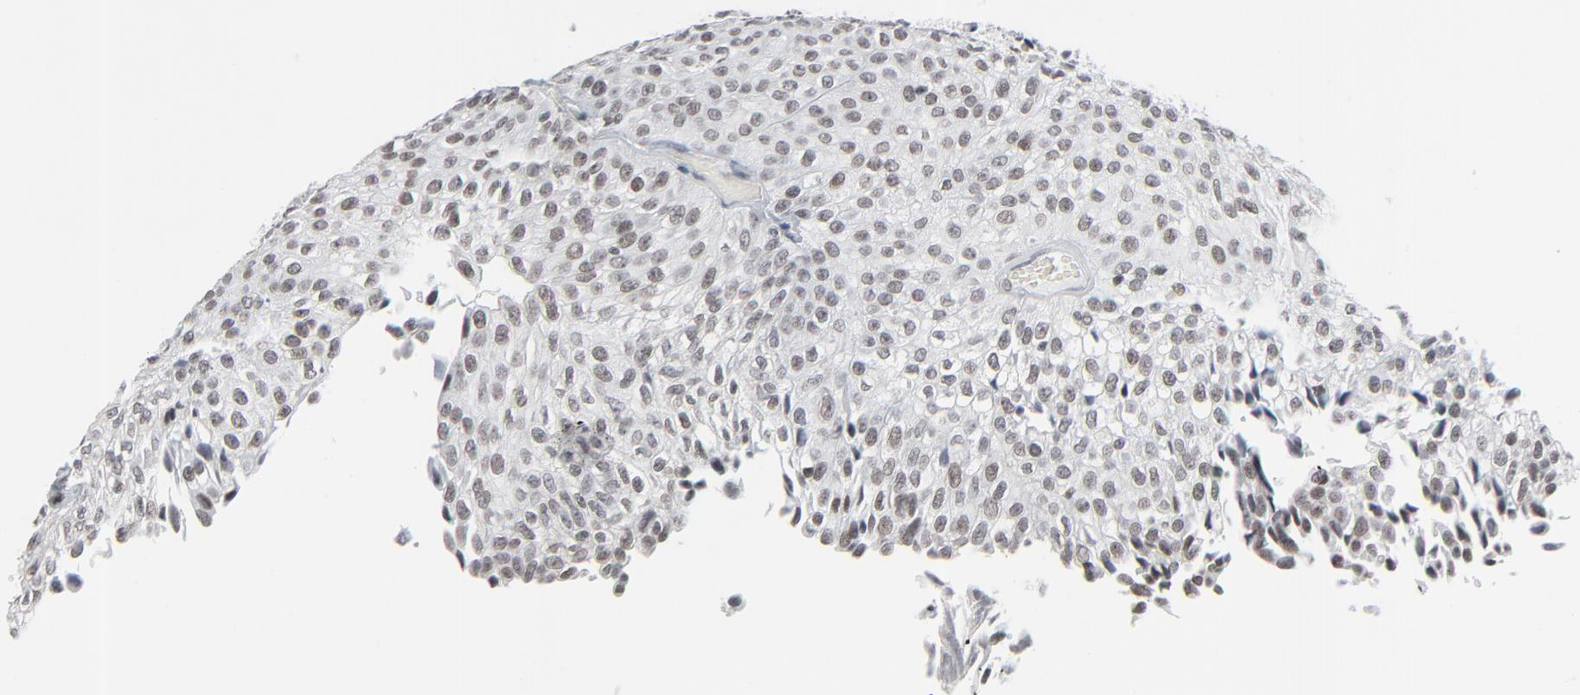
{"staining": {"intensity": "weak", "quantity": "25%-75%", "location": "nuclear"}, "tissue": "urothelial cancer", "cell_type": "Tumor cells", "image_type": "cancer", "snomed": [{"axis": "morphology", "description": "Urothelial carcinoma, Low grade"}, {"axis": "topography", "description": "Urinary bladder"}], "caption": "Weak nuclear staining is seen in about 25%-75% of tumor cells in urothelial cancer.", "gene": "FBXO28", "patient": {"sex": "male", "age": 76}}